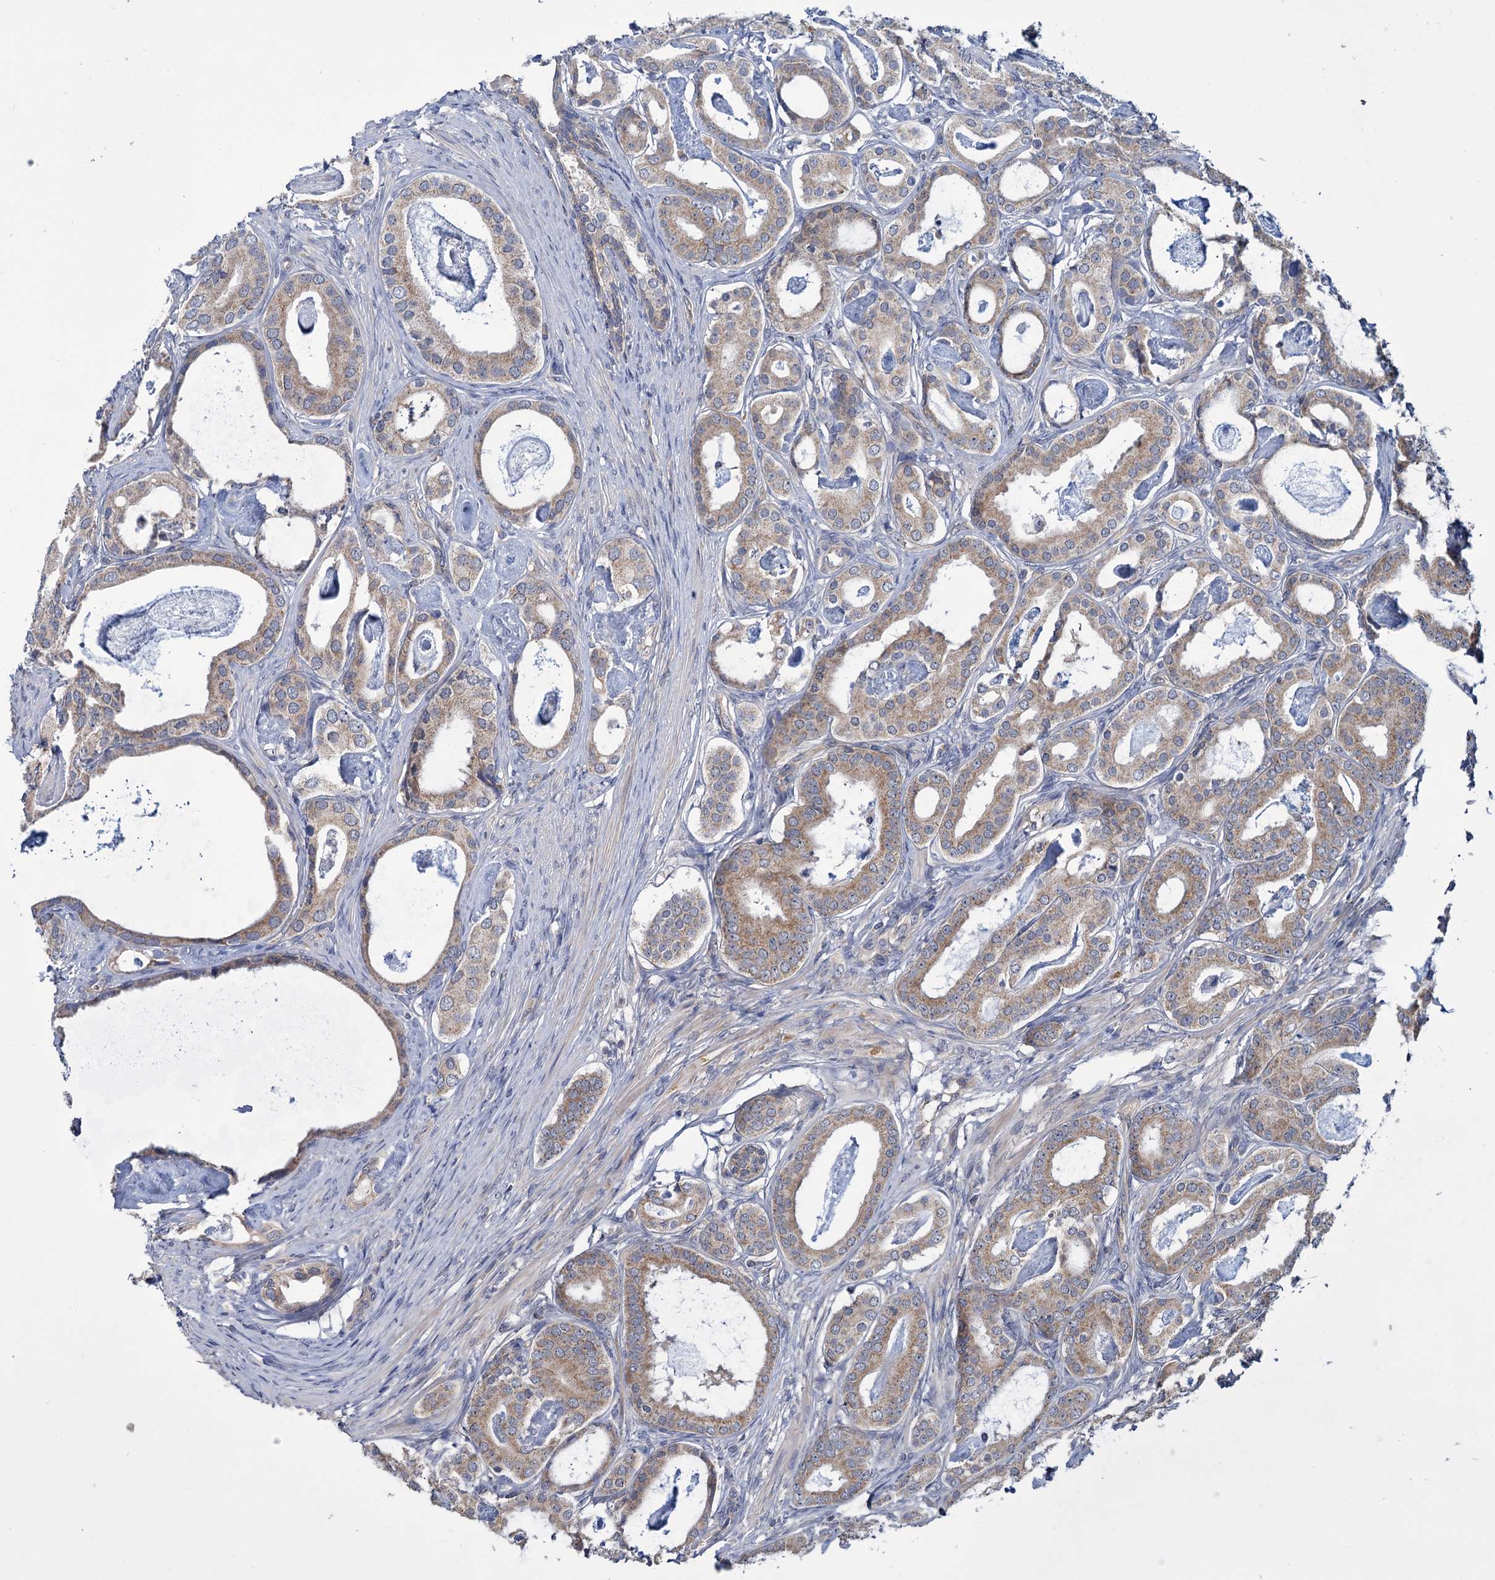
{"staining": {"intensity": "weak", "quantity": "25%-75%", "location": "cytoplasmic/membranous"}, "tissue": "prostate cancer", "cell_type": "Tumor cells", "image_type": "cancer", "snomed": [{"axis": "morphology", "description": "Adenocarcinoma, Low grade"}, {"axis": "topography", "description": "Prostate"}], "caption": "This is an image of immunohistochemistry (IHC) staining of low-grade adenocarcinoma (prostate), which shows weak positivity in the cytoplasmic/membranous of tumor cells.", "gene": "DYNC2H1", "patient": {"sex": "male", "age": 71}}